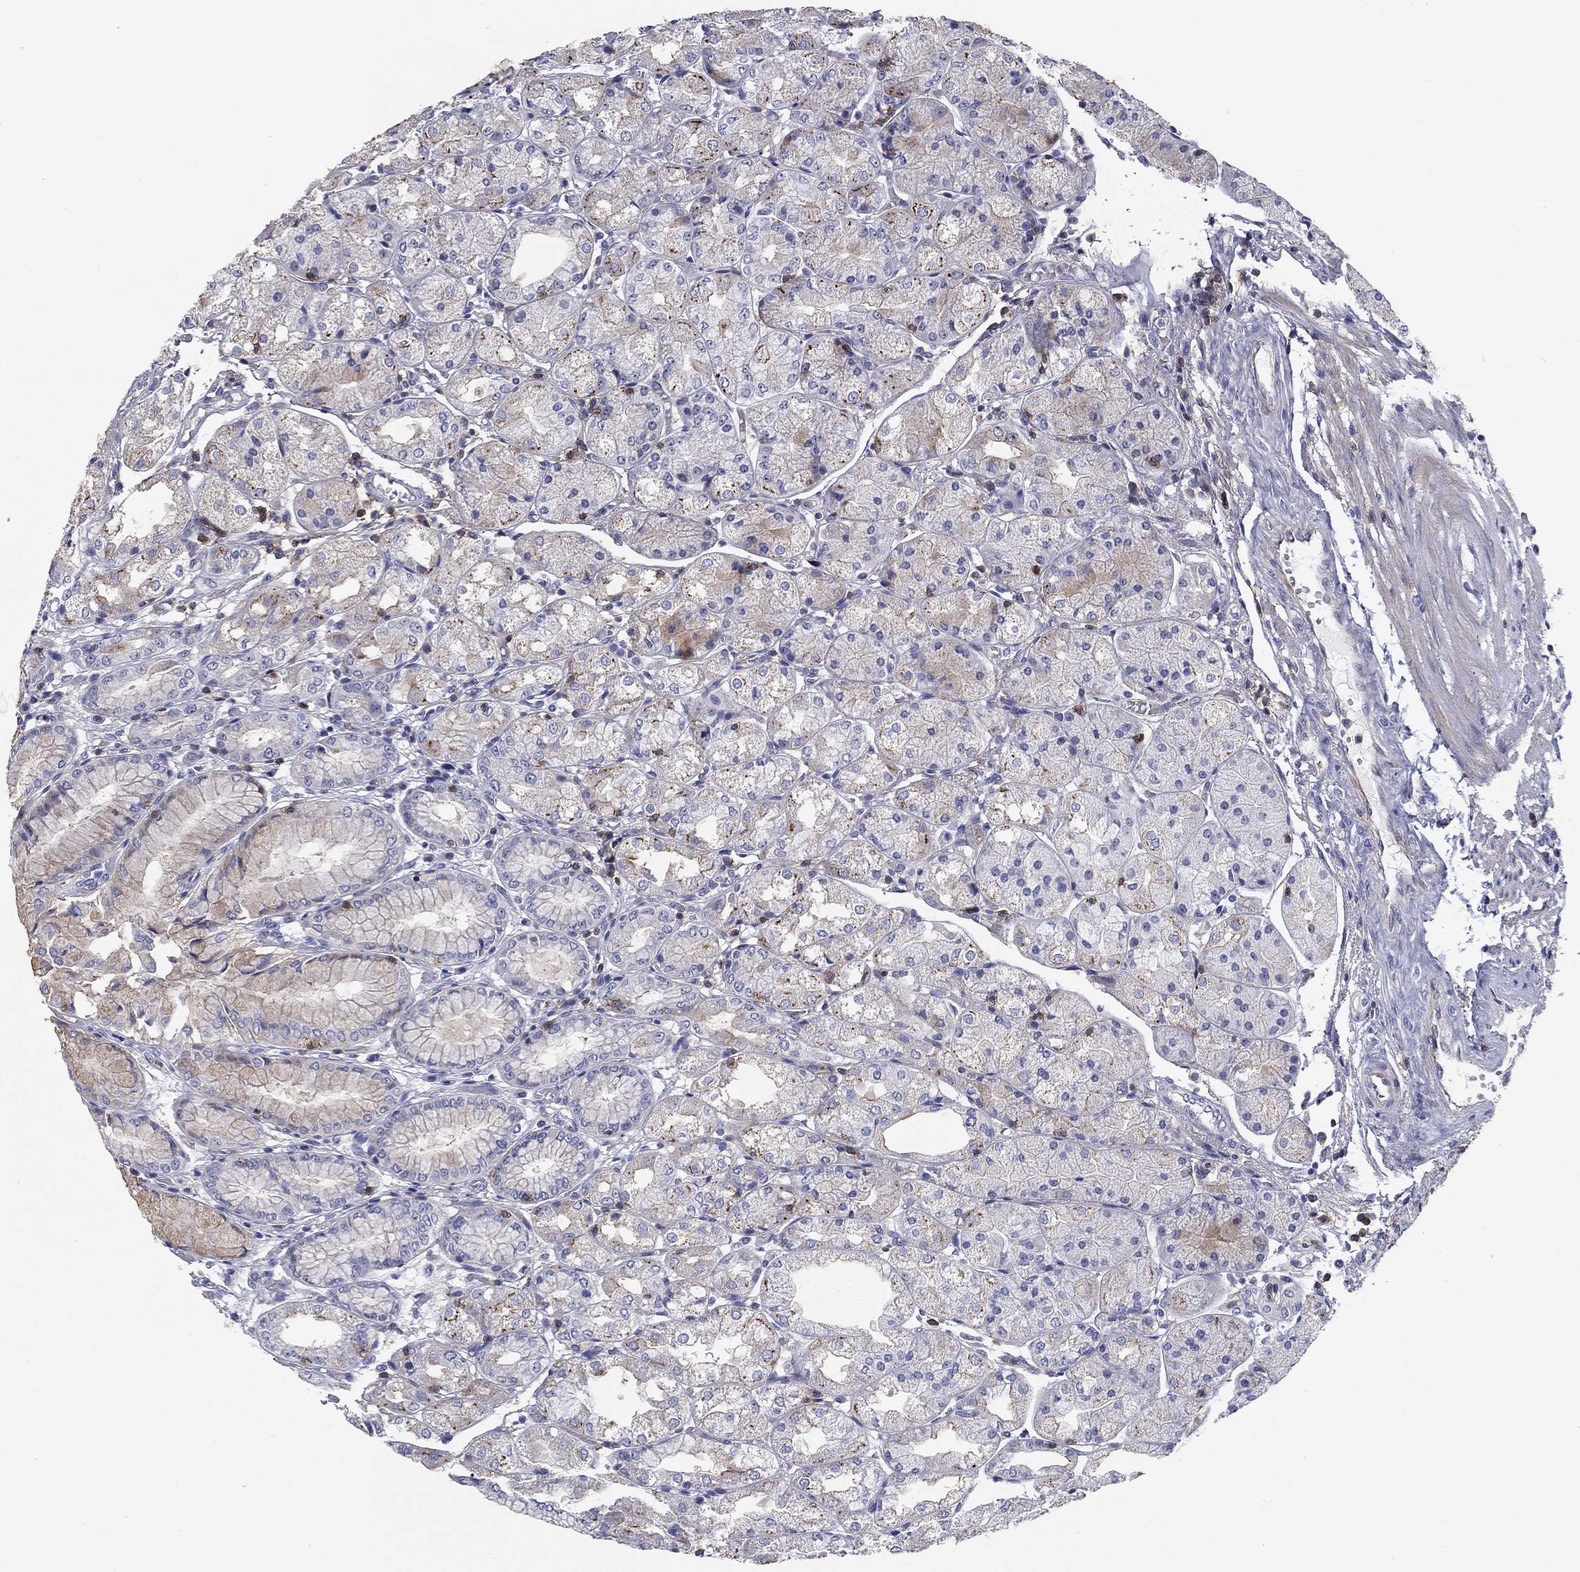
{"staining": {"intensity": "negative", "quantity": "none", "location": "none"}, "tissue": "stomach", "cell_type": "Glandular cells", "image_type": "normal", "snomed": [{"axis": "morphology", "description": "Normal tissue, NOS"}, {"axis": "topography", "description": "Stomach, upper"}], "caption": "This is a histopathology image of immunohistochemistry (IHC) staining of unremarkable stomach, which shows no expression in glandular cells. (IHC, brightfield microscopy, high magnification).", "gene": "SIT1", "patient": {"sex": "male", "age": 72}}